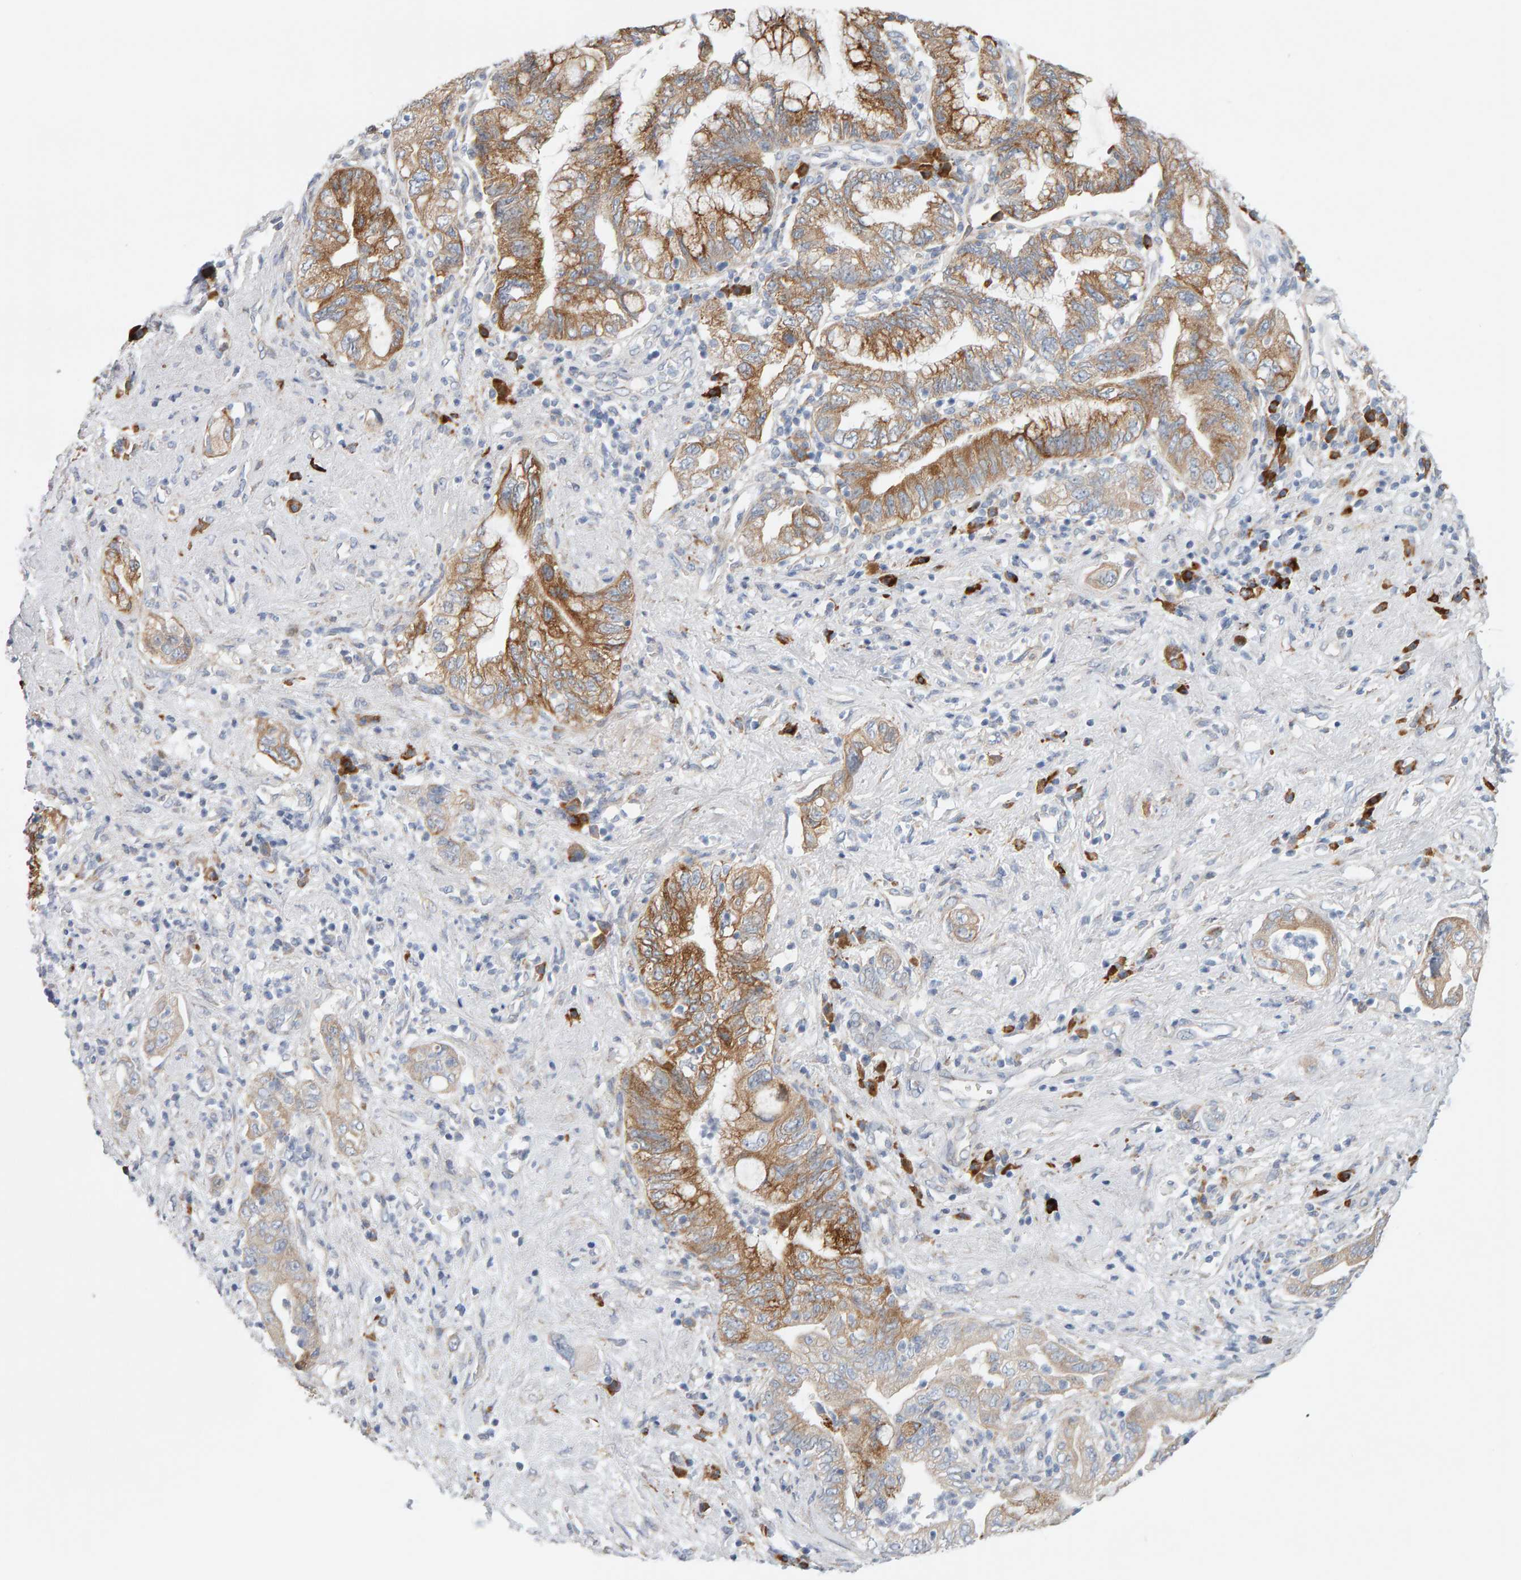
{"staining": {"intensity": "moderate", "quantity": ">75%", "location": "cytoplasmic/membranous"}, "tissue": "pancreatic cancer", "cell_type": "Tumor cells", "image_type": "cancer", "snomed": [{"axis": "morphology", "description": "Adenocarcinoma, NOS"}, {"axis": "topography", "description": "Pancreas"}], "caption": "Immunohistochemical staining of human pancreatic cancer shows moderate cytoplasmic/membranous protein expression in about >75% of tumor cells. The protein is stained brown, and the nuclei are stained in blue (DAB (3,3'-diaminobenzidine) IHC with brightfield microscopy, high magnification).", "gene": "ENGASE", "patient": {"sex": "female", "age": 73}}